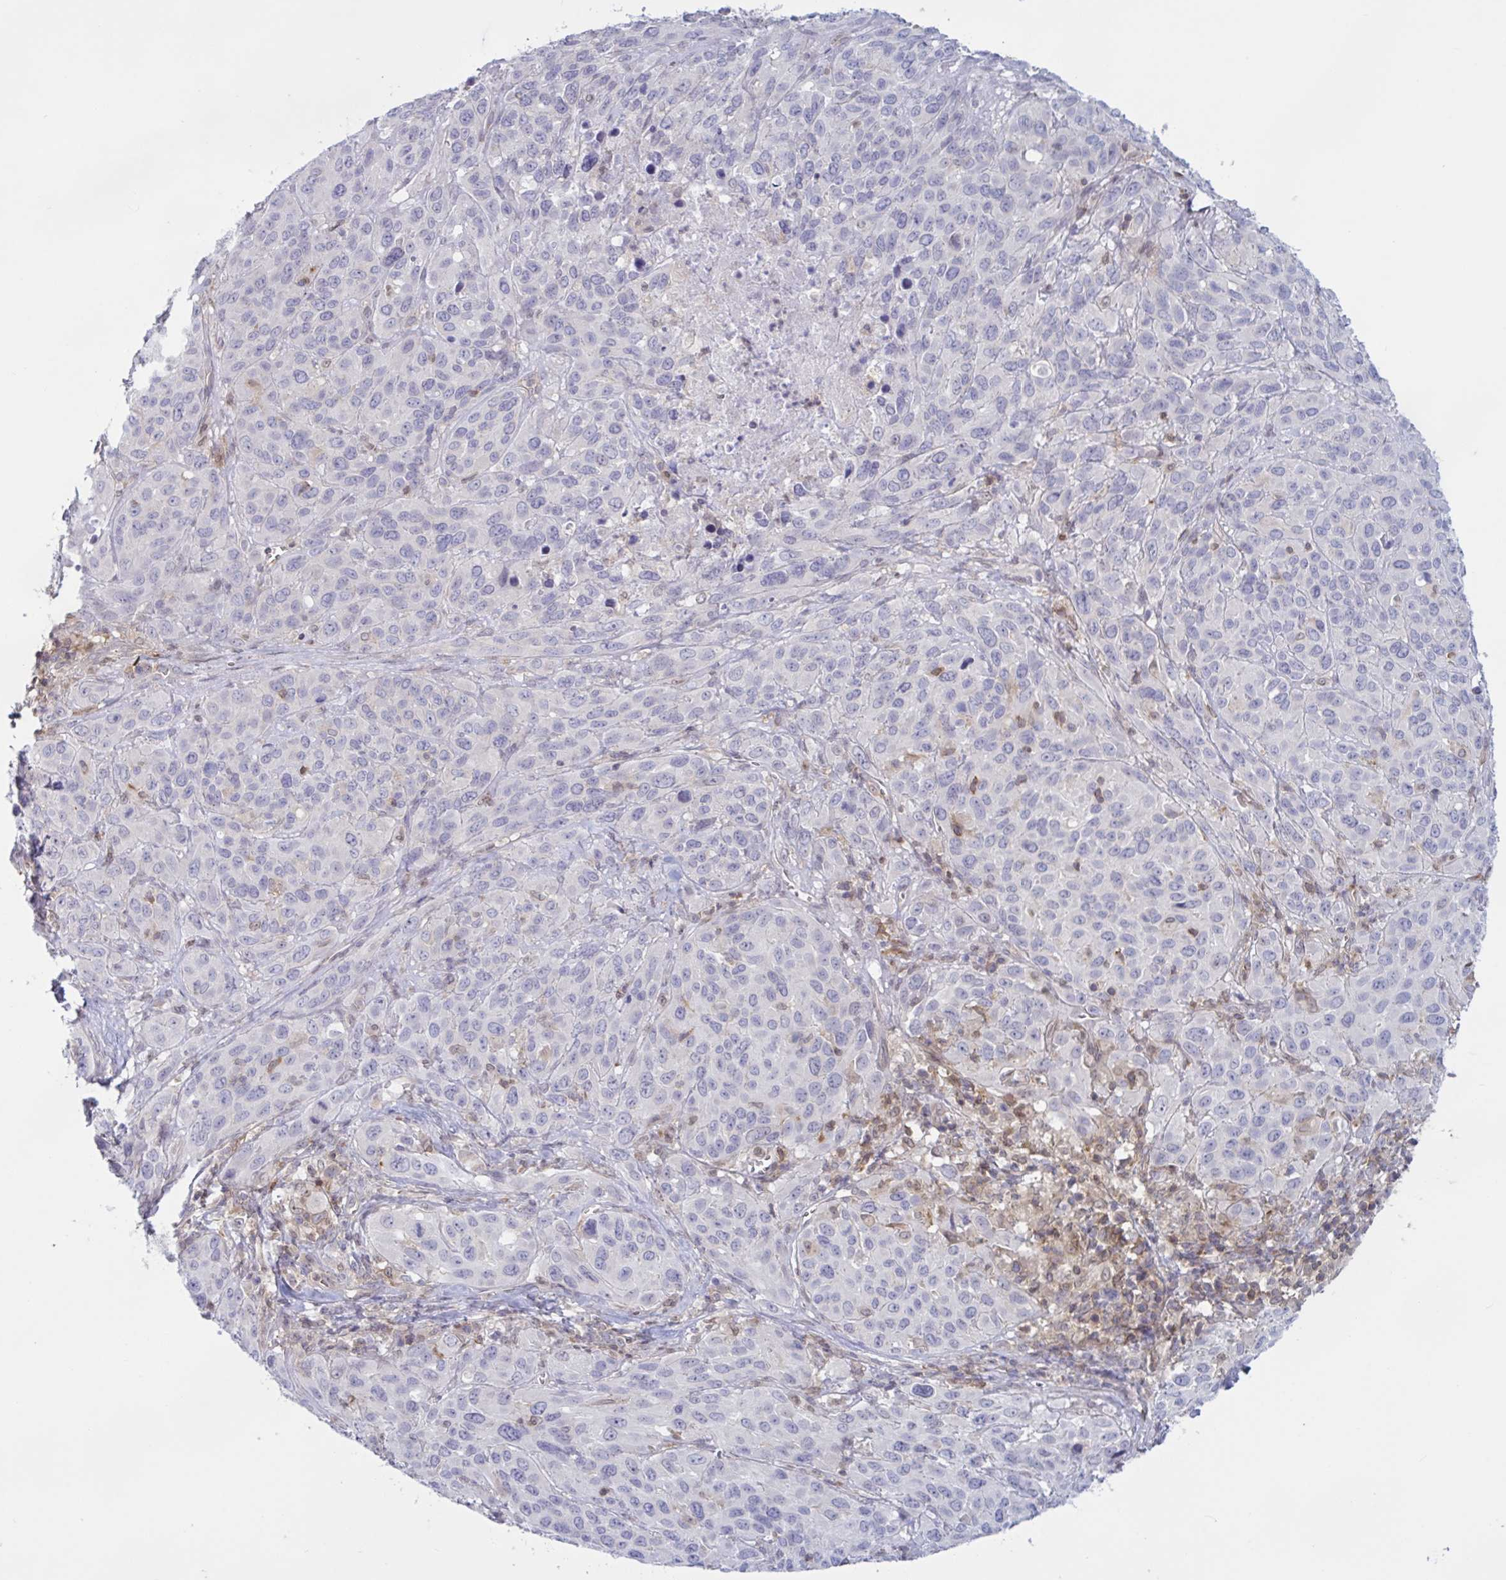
{"staining": {"intensity": "negative", "quantity": "none", "location": "none"}, "tissue": "cervical cancer", "cell_type": "Tumor cells", "image_type": "cancer", "snomed": [{"axis": "morphology", "description": "Normal tissue, NOS"}, {"axis": "morphology", "description": "Squamous cell carcinoma, NOS"}, {"axis": "topography", "description": "Cervix"}], "caption": "Tumor cells show no significant expression in cervical cancer (squamous cell carcinoma).", "gene": "TANK", "patient": {"sex": "female", "age": 51}}